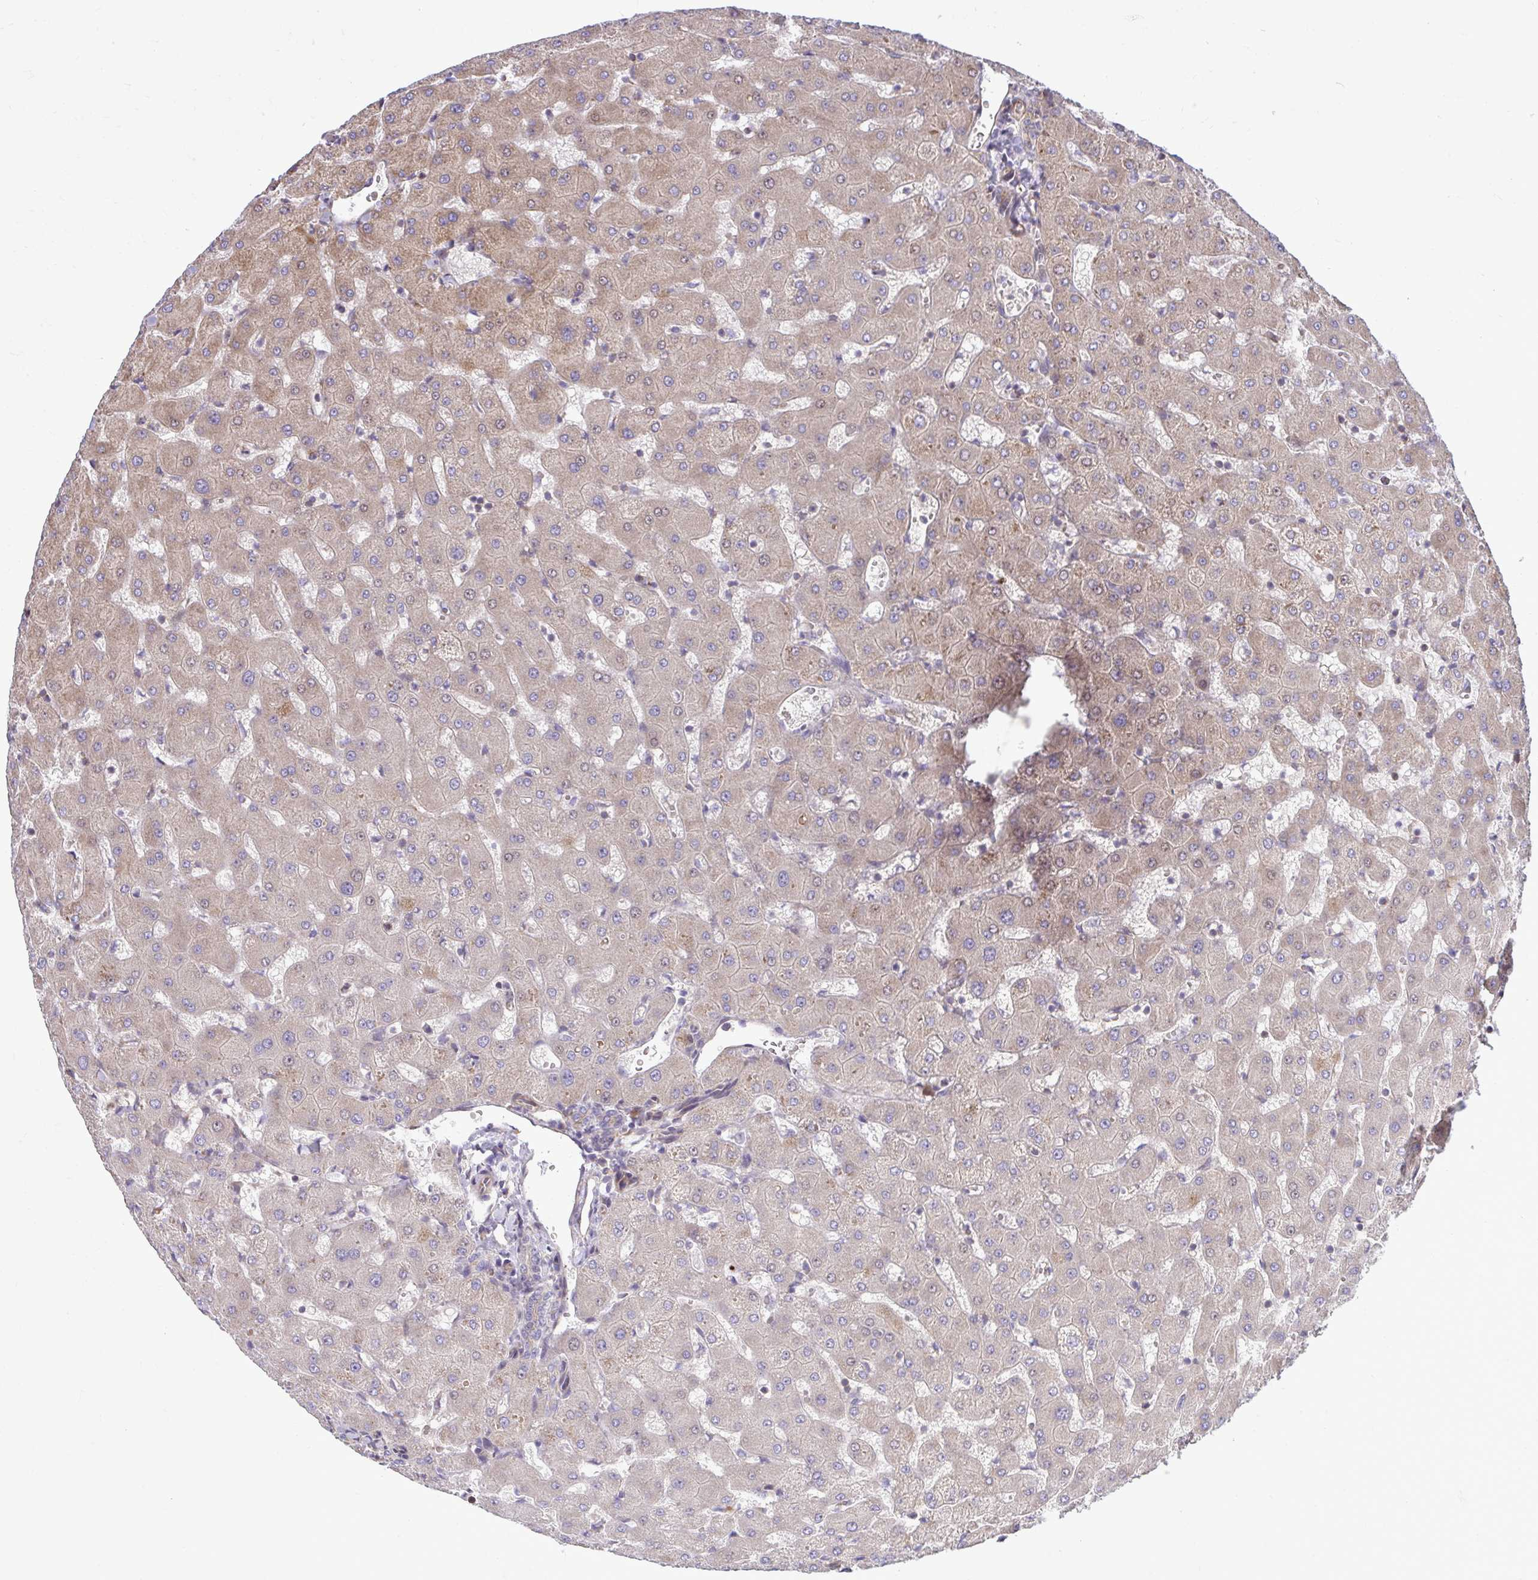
{"staining": {"intensity": "negative", "quantity": "none", "location": "none"}, "tissue": "liver", "cell_type": "Cholangiocytes", "image_type": "normal", "snomed": [{"axis": "morphology", "description": "Normal tissue, NOS"}, {"axis": "topography", "description": "Liver"}], "caption": "This is a micrograph of immunohistochemistry staining of normal liver, which shows no expression in cholangiocytes.", "gene": "ZSCAN9", "patient": {"sex": "female", "age": 63}}